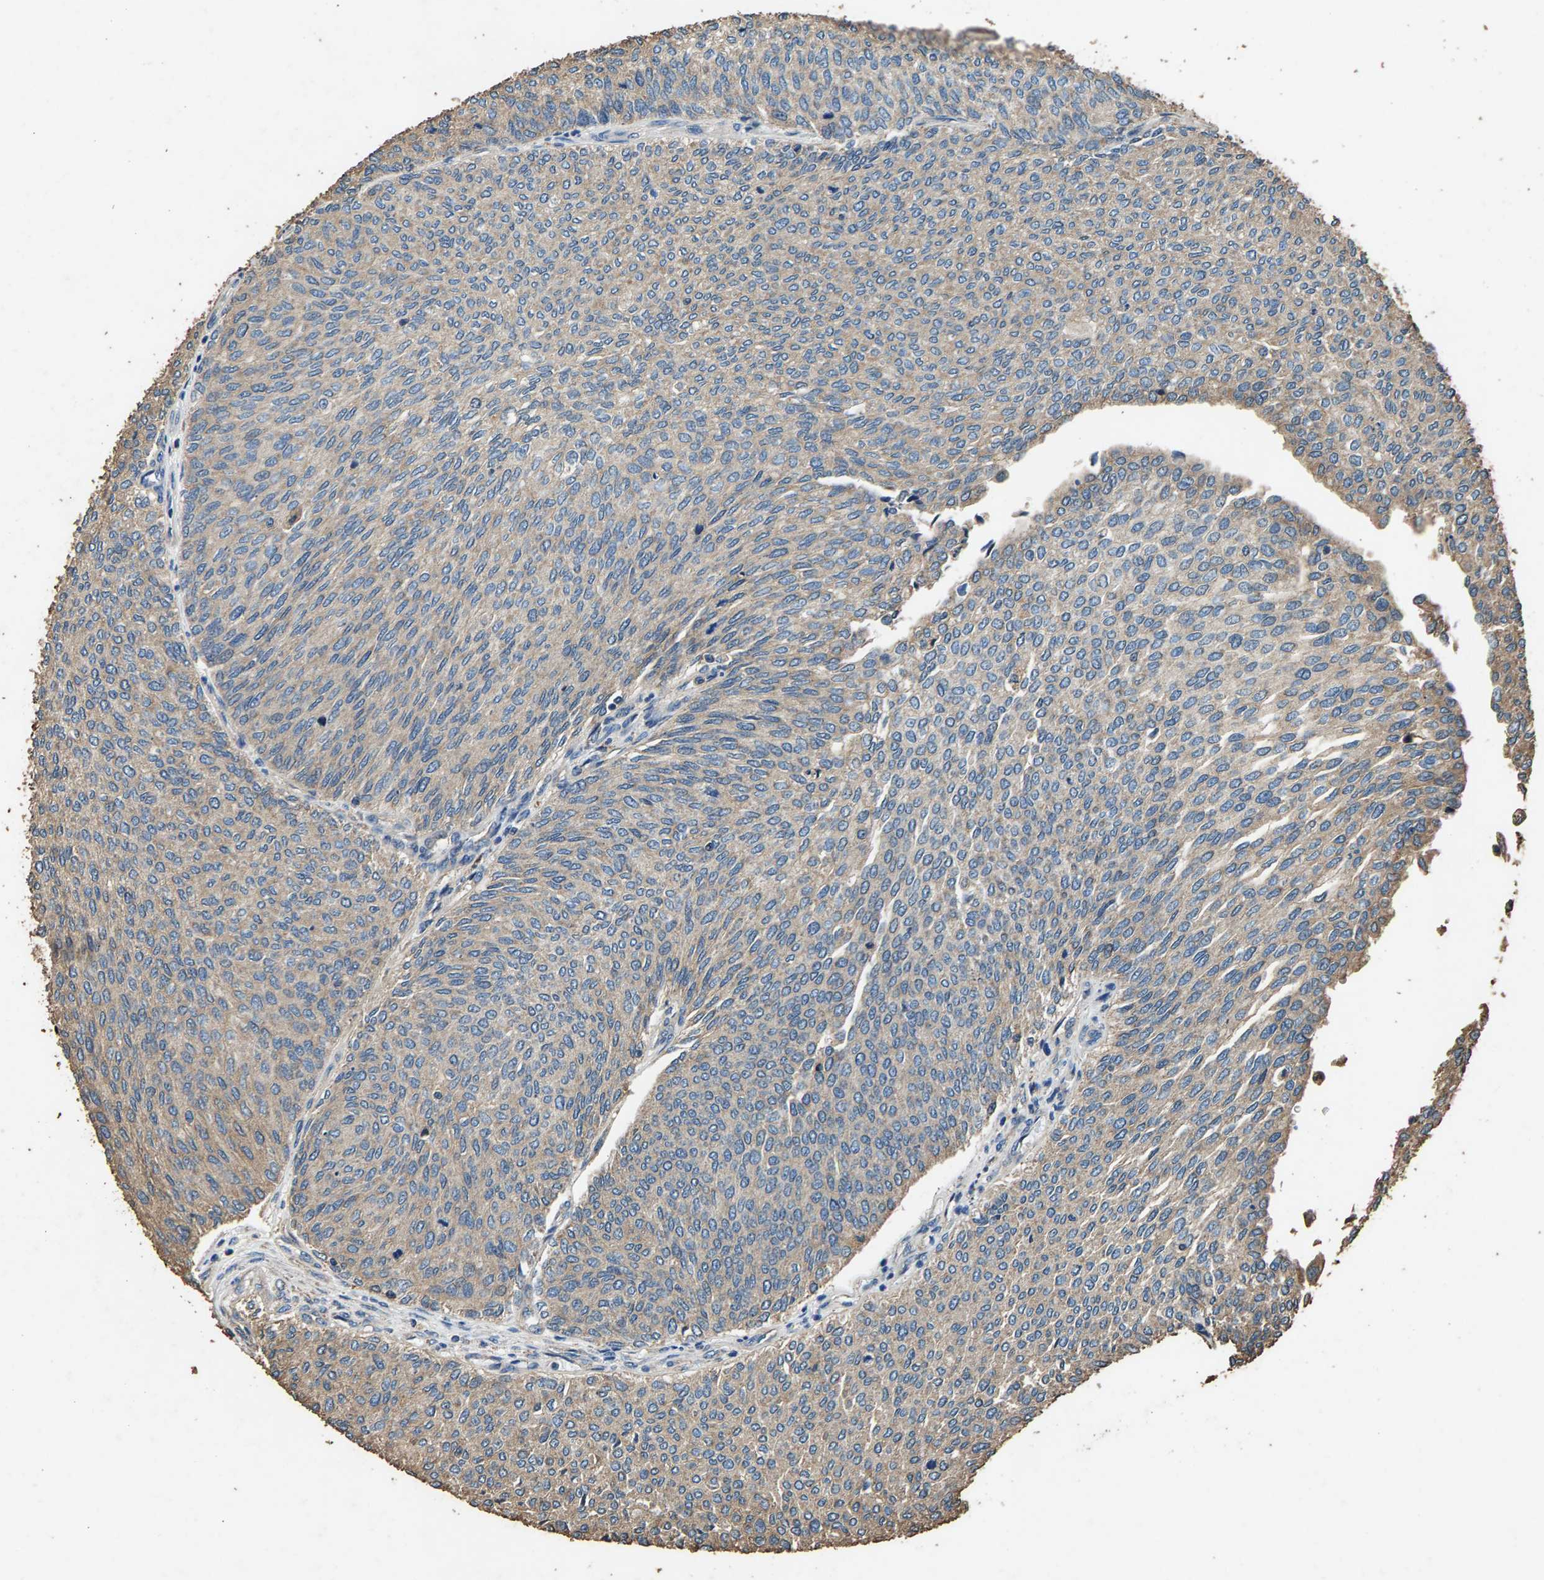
{"staining": {"intensity": "weak", "quantity": "25%-75%", "location": "cytoplasmic/membranous"}, "tissue": "urothelial cancer", "cell_type": "Tumor cells", "image_type": "cancer", "snomed": [{"axis": "morphology", "description": "Urothelial carcinoma, Low grade"}, {"axis": "topography", "description": "Urinary bladder"}], "caption": "The micrograph demonstrates immunohistochemical staining of urothelial carcinoma (low-grade). There is weak cytoplasmic/membranous expression is seen in approximately 25%-75% of tumor cells. The staining was performed using DAB (3,3'-diaminobenzidine), with brown indicating positive protein expression. Nuclei are stained blue with hematoxylin.", "gene": "MRPL27", "patient": {"sex": "female", "age": 79}}